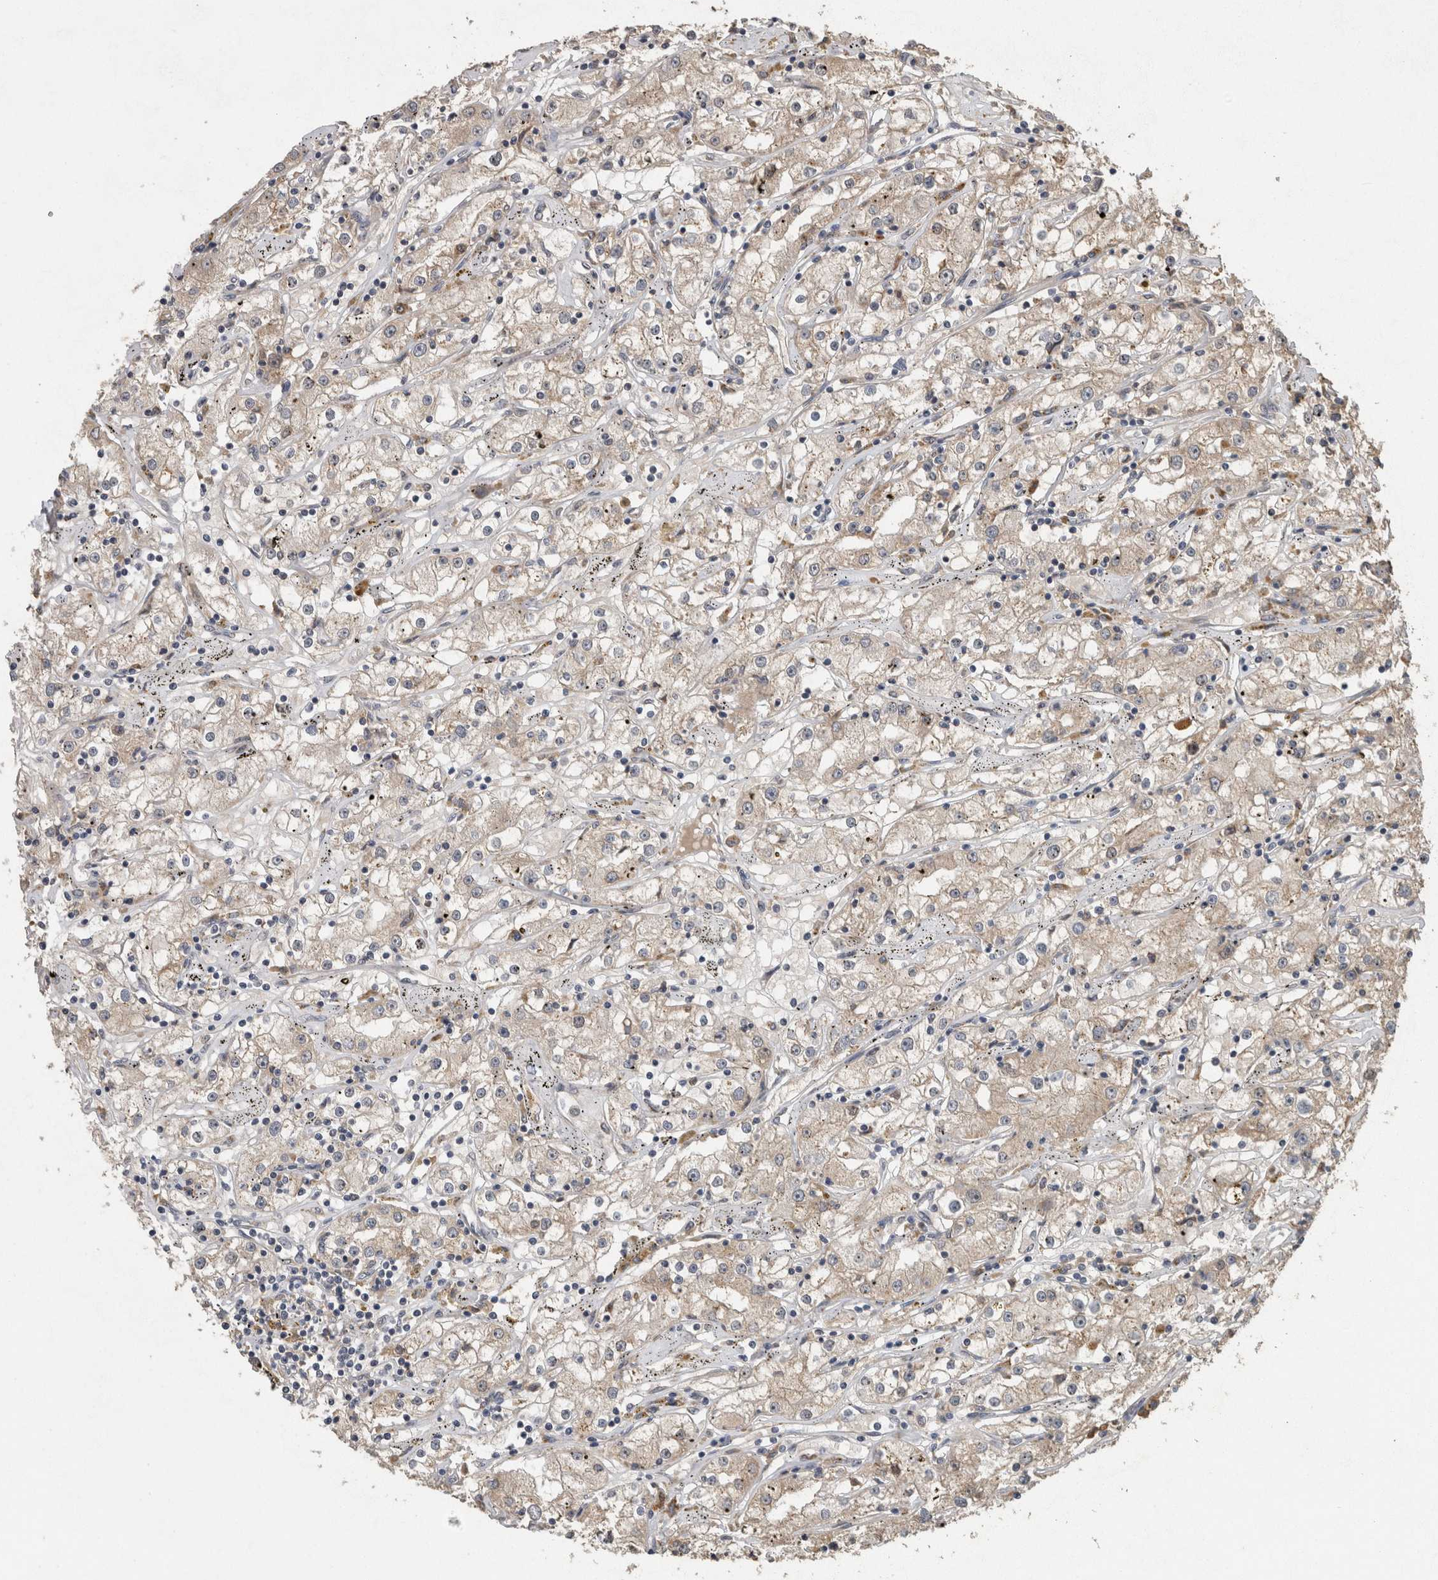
{"staining": {"intensity": "weak", "quantity": "<25%", "location": "cytoplasmic/membranous"}, "tissue": "renal cancer", "cell_type": "Tumor cells", "image_type": "cancer", "snomed": [{"axis": "morphology", "description": "Adenocarcinoma, NOS"}, {"axis": "topography", "description": "Kidney"}], "caption": "Renal cancer was stained to show a protein in brown. There is no significant staining in tumor cells.", "gene": "ADGRL3", "patient": {"sex": "male", "age": 56}}